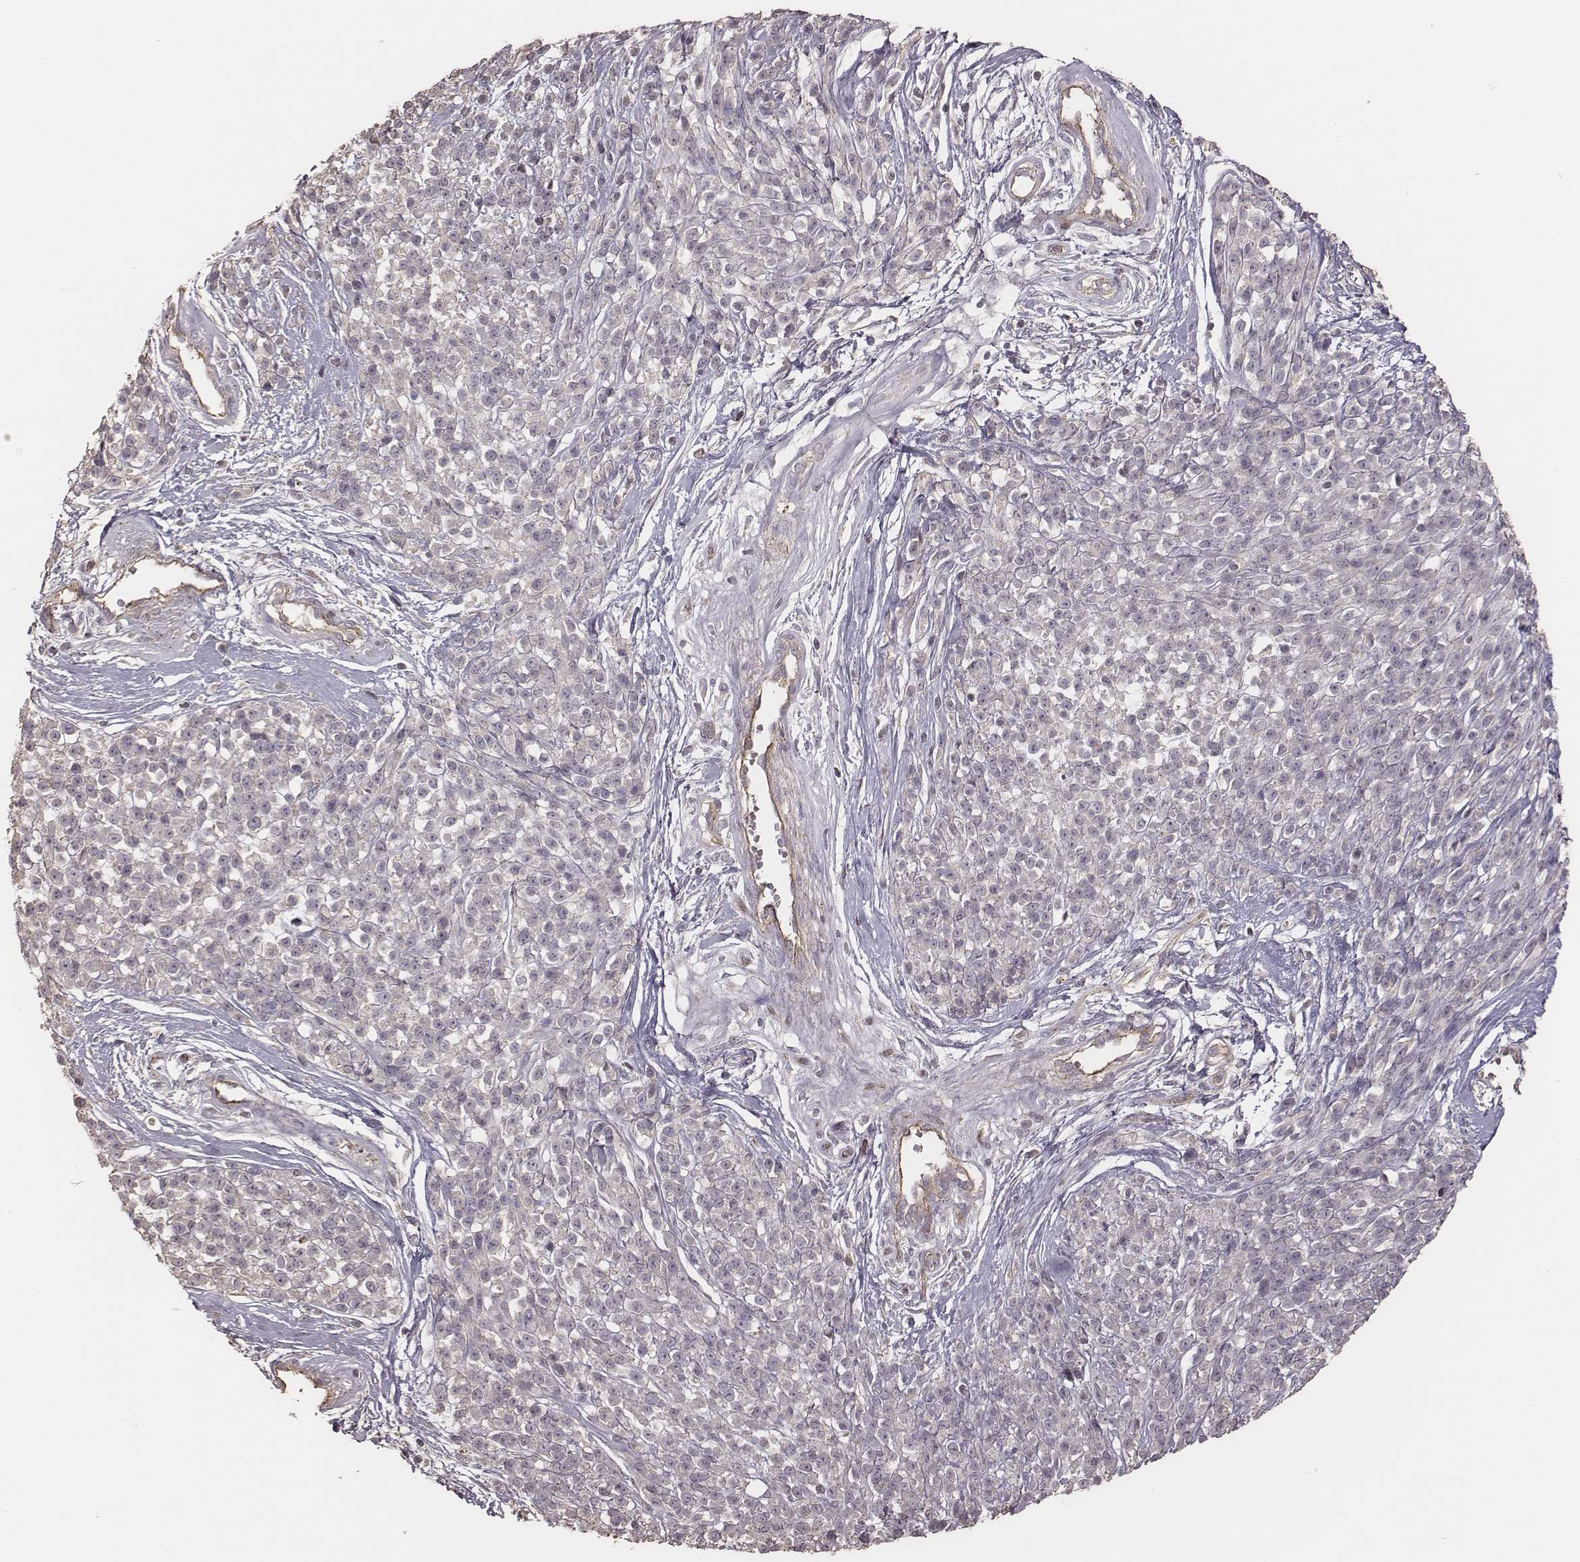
{"staining": {"intensity": "negative", "quantity": "none", "location": "none"}, "tissue": "melanoma", "cell_type": "Tumor cells", "image_type": "cancer", "snomed": [{"axis": "morphology", "description": "Malignant melanoma, NOS"}, {"axis": "topography", "description": "Skin"}, {"axis": "topography", "description": "Skin of trunk"}], "caption": "The image demonstrates no staining of tumor cells in malignant melanoma.", "gene": "OTOGL", "patient": {"sex": "male", "age": 74}}